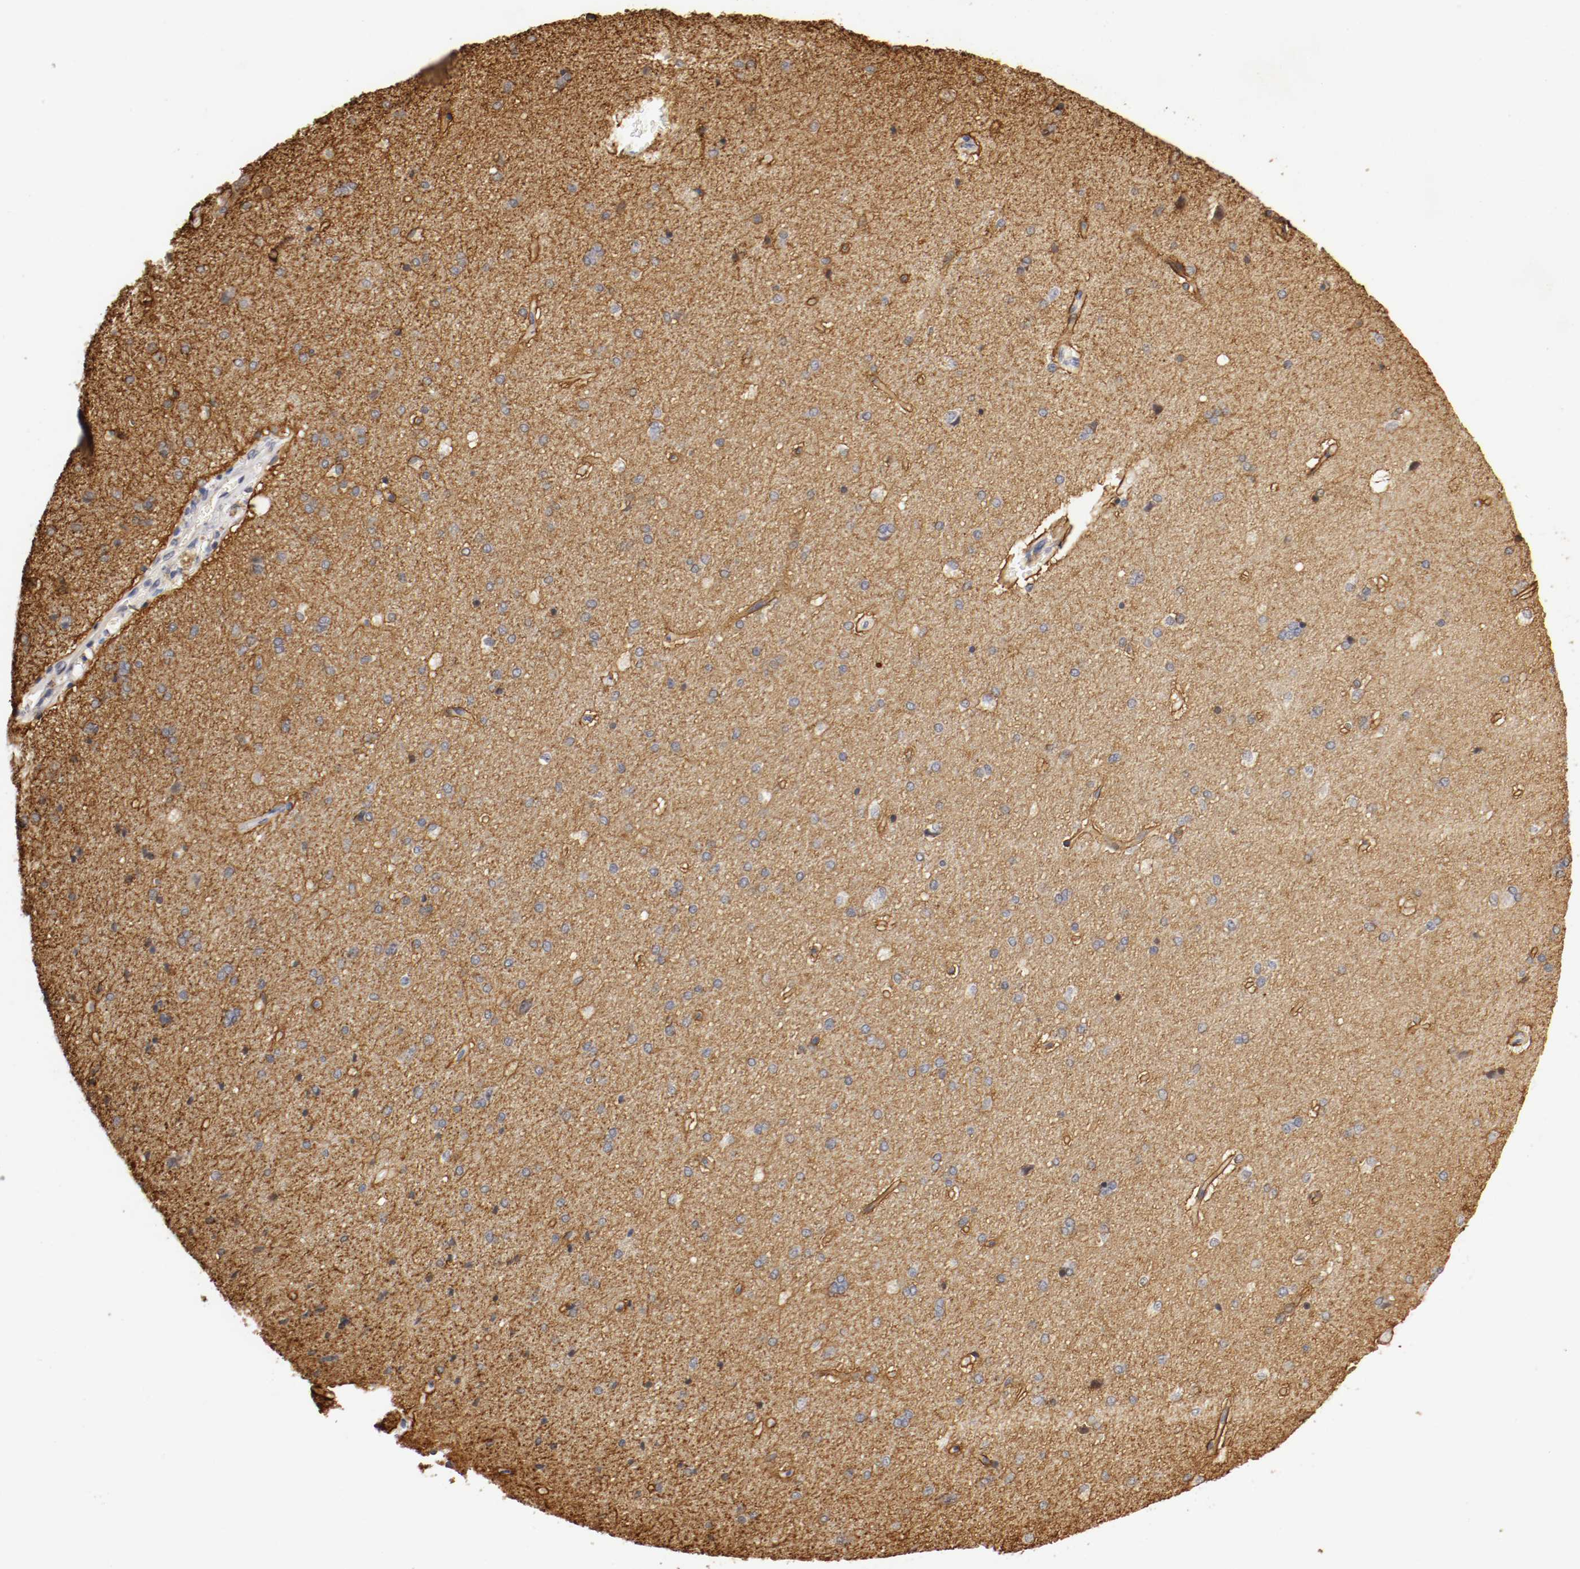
{"staining": {"intensity": "moderate", "quantity": ">75%", "location": "cytoplasmic/membranous"}, "tissue": "cerebral cortex", "cell_type": "Endothelial cells", "image_type": "normal", "snomed": [{"axis": "morphology", "description": "Normal tissue, NOS"}, {"axis": "topography", "description": "Cerebral cortex"}], "caption": "A photomicrograph showing moderate cytoplasmic/membranous expression in about >75% of endothelial cells in normal cerebral cortex, as visualized by brown immunohistochemical staining.", "gene": "TNFRSF1B", "patient": {"sex": "male", "age": 62}}